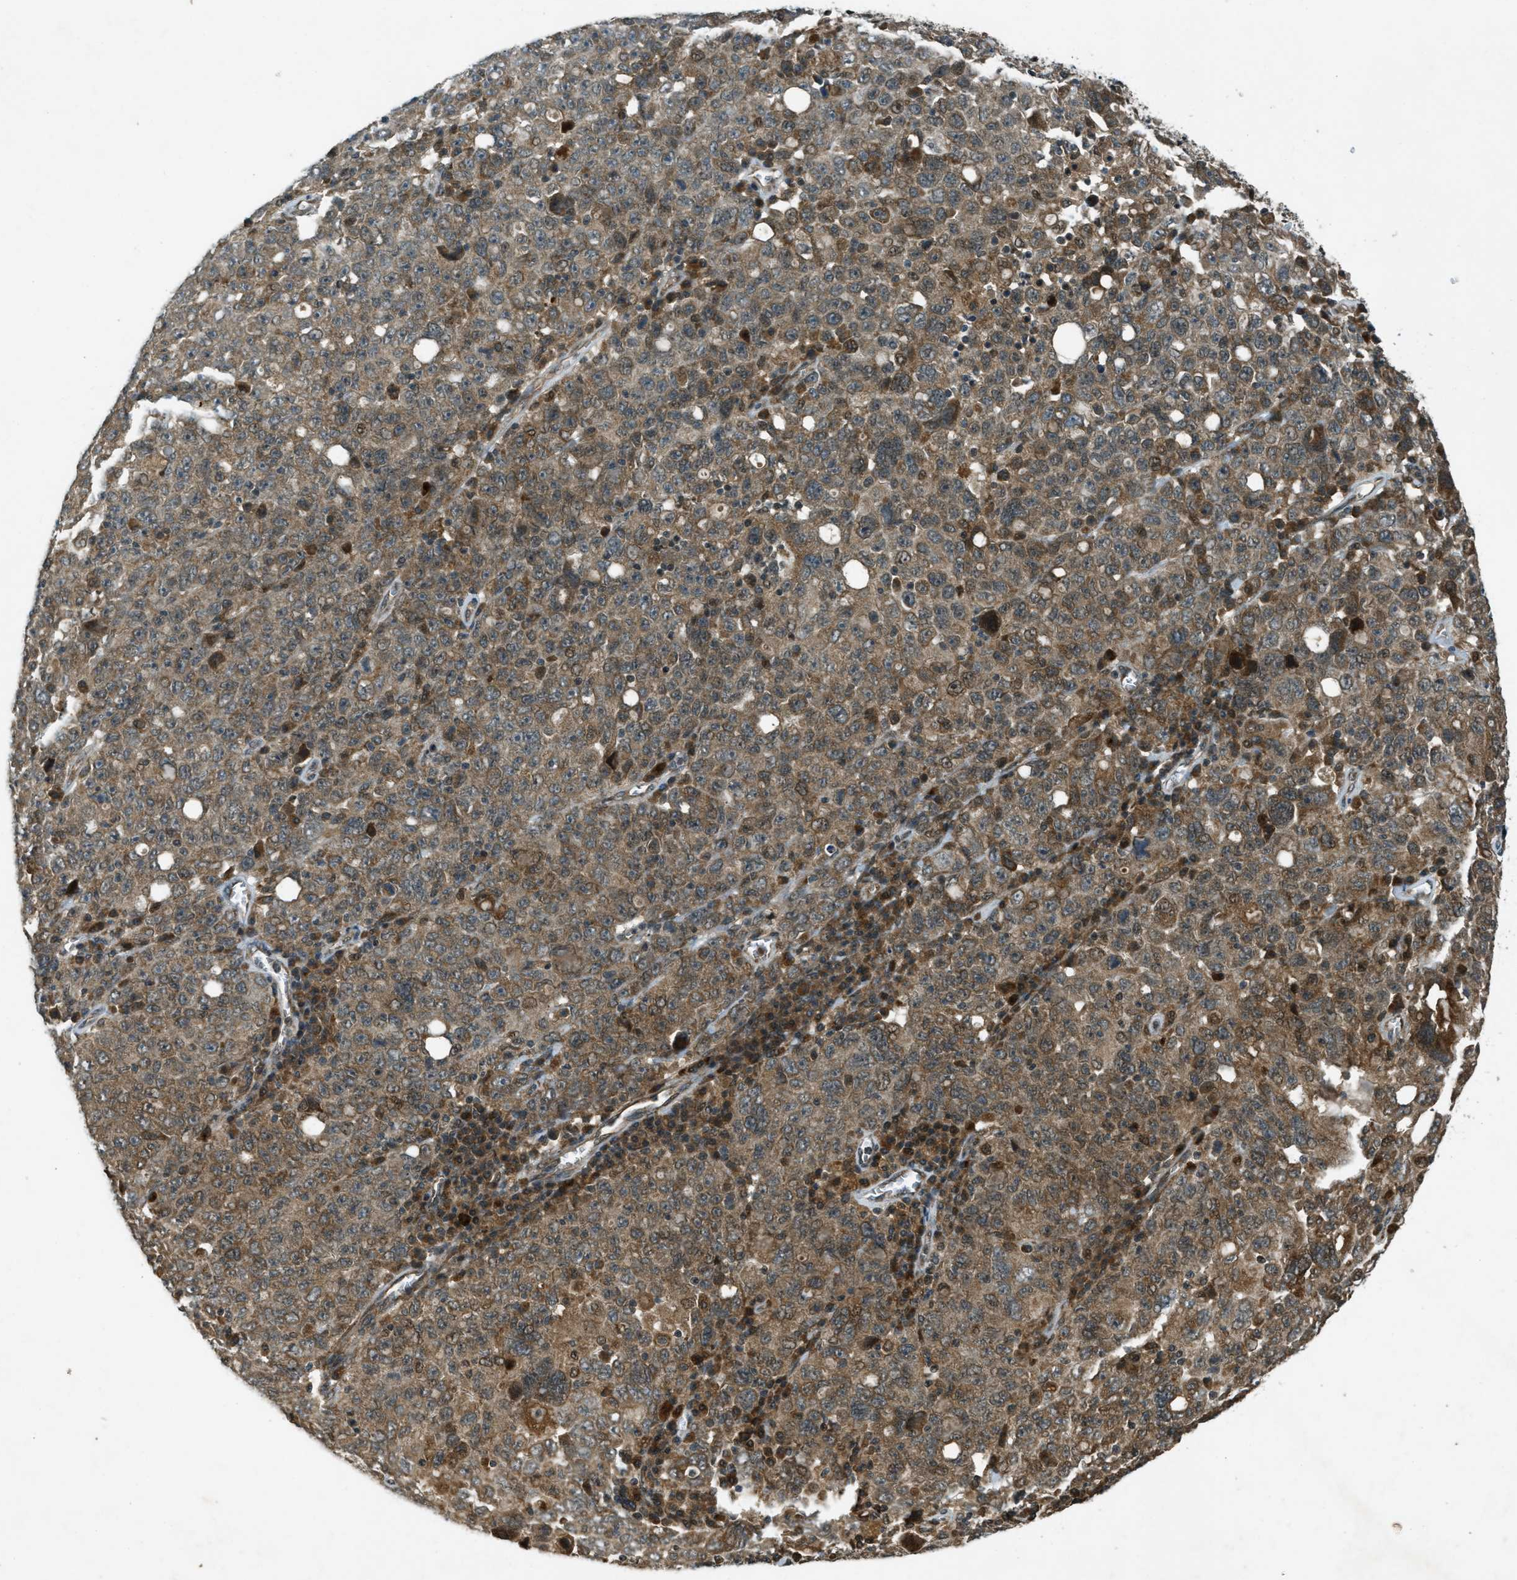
{"staining": {"intensity": "moderate", "quantity": ">75%", "location": "cytoplasmic/membranous"}, "tissue": "ovarian cancer", "cell_type": "Tumor cells", "image_type": "cancer", "snomed": [{"axis": "morphology", "description": "Carcinoma, endometroid"}, {"axis": "topography", "description": "Ovary"}], "caption": "The micrograph reveals immunohistochemical staining of ovarian cancer. There is moderate cytoplasmic/membranous positivity is present in approximately >75% of tumor cells. (brown staining indicates protein expression, while blue staining denotes nuclei).", "gene": "EIF2AK3", "patient": {"sex": "female", "age": 62}}